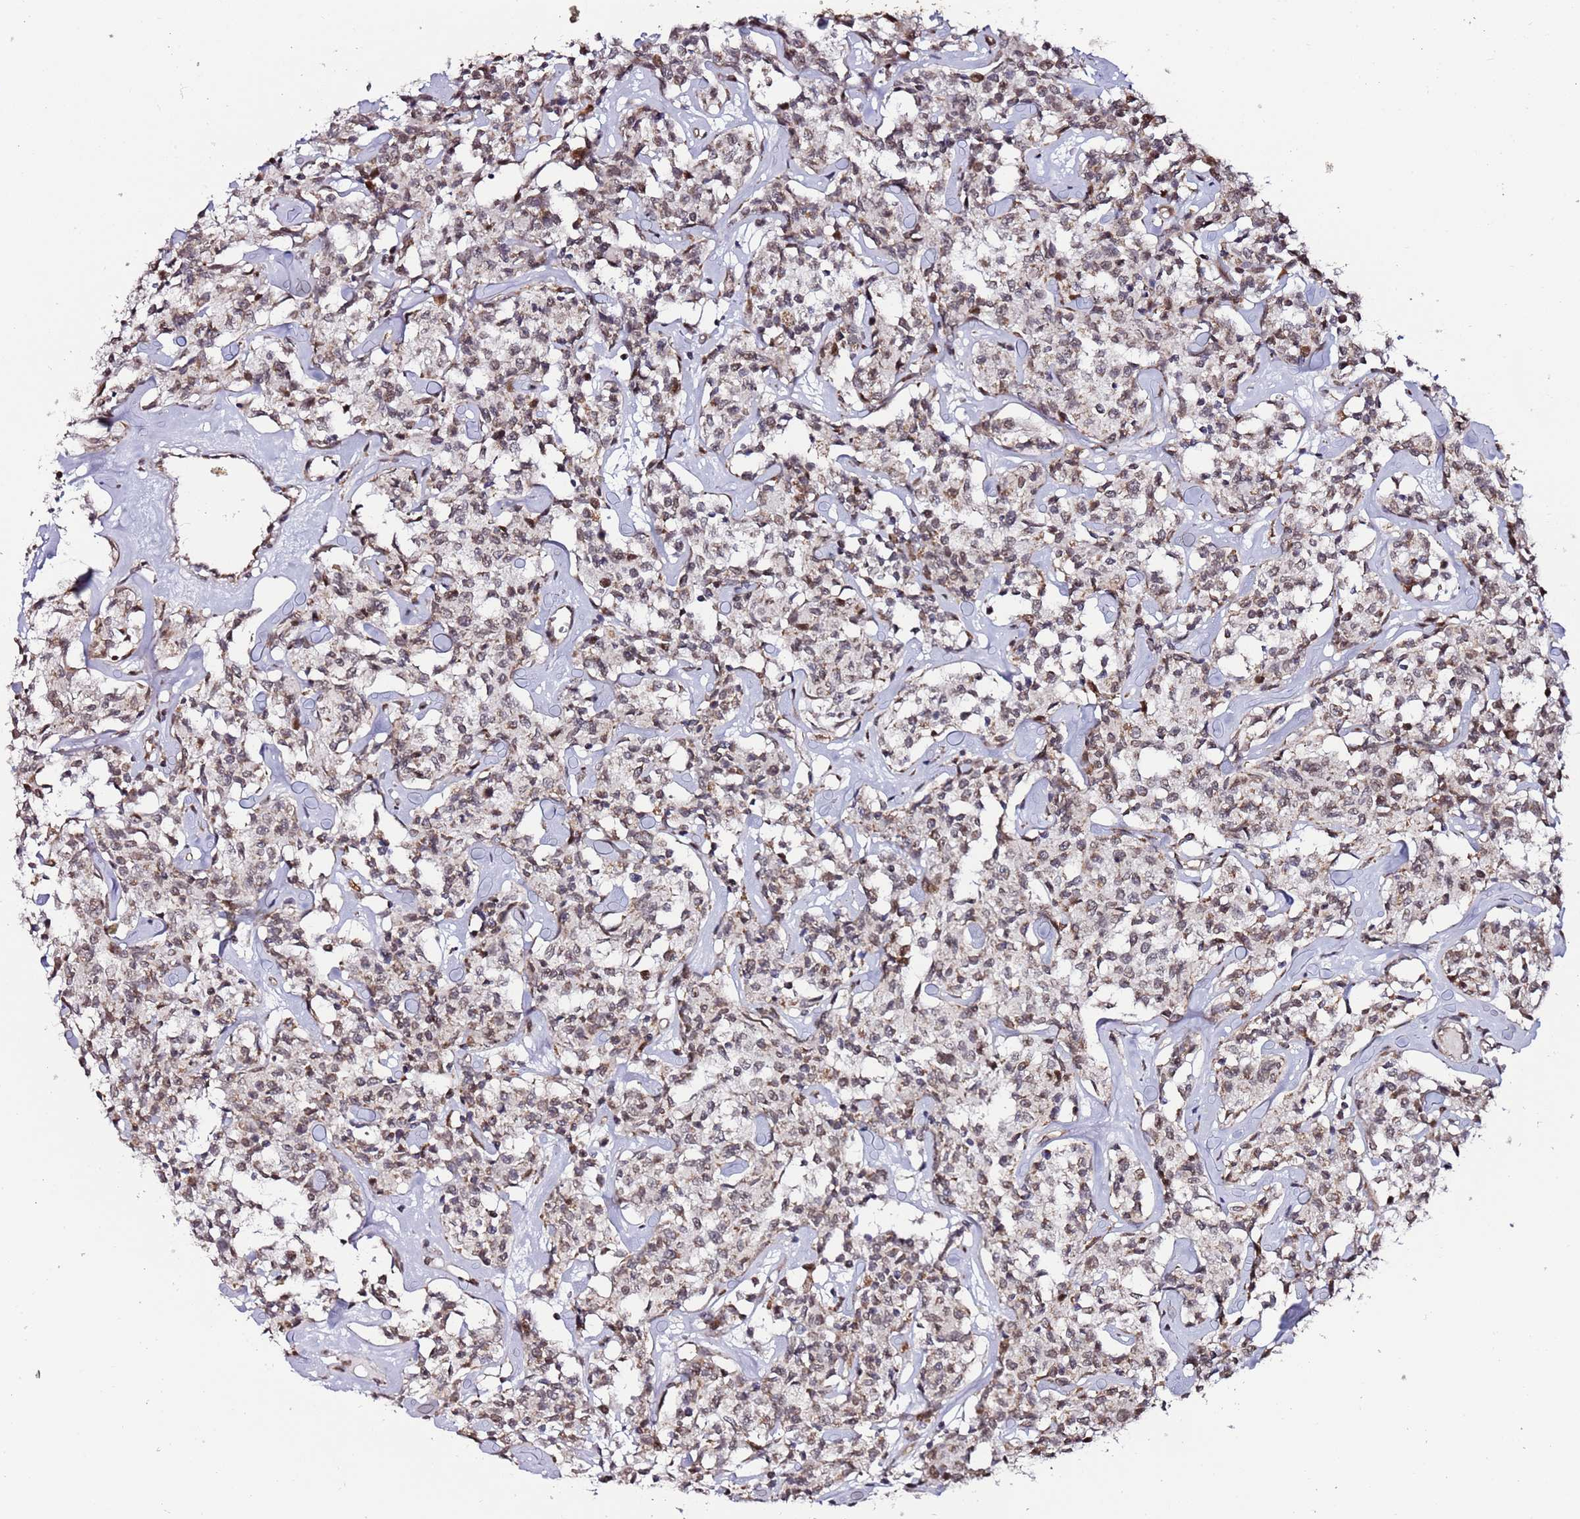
{"staining": {"intensity": "weak", "quantity": ">75%", "location": "nuclear"}, "tissue": "lymphoma", "cell_type": "Tumor cells", "image_type": "cancer", "snomed": [{"axis": "morphology", "description": "Malignant lymphoma, non-Hodgkin's type, Low grade"}, {"axis": "topography", "description": "Small intestine"}], "caption": "About >75% of tumor cells in lymphoma reveal weak nuclear protein expression as visualized by brown immunohistochemical staining.", "gene": "TP53AIP1", "patient": {"sex": "female", "age": 59}}